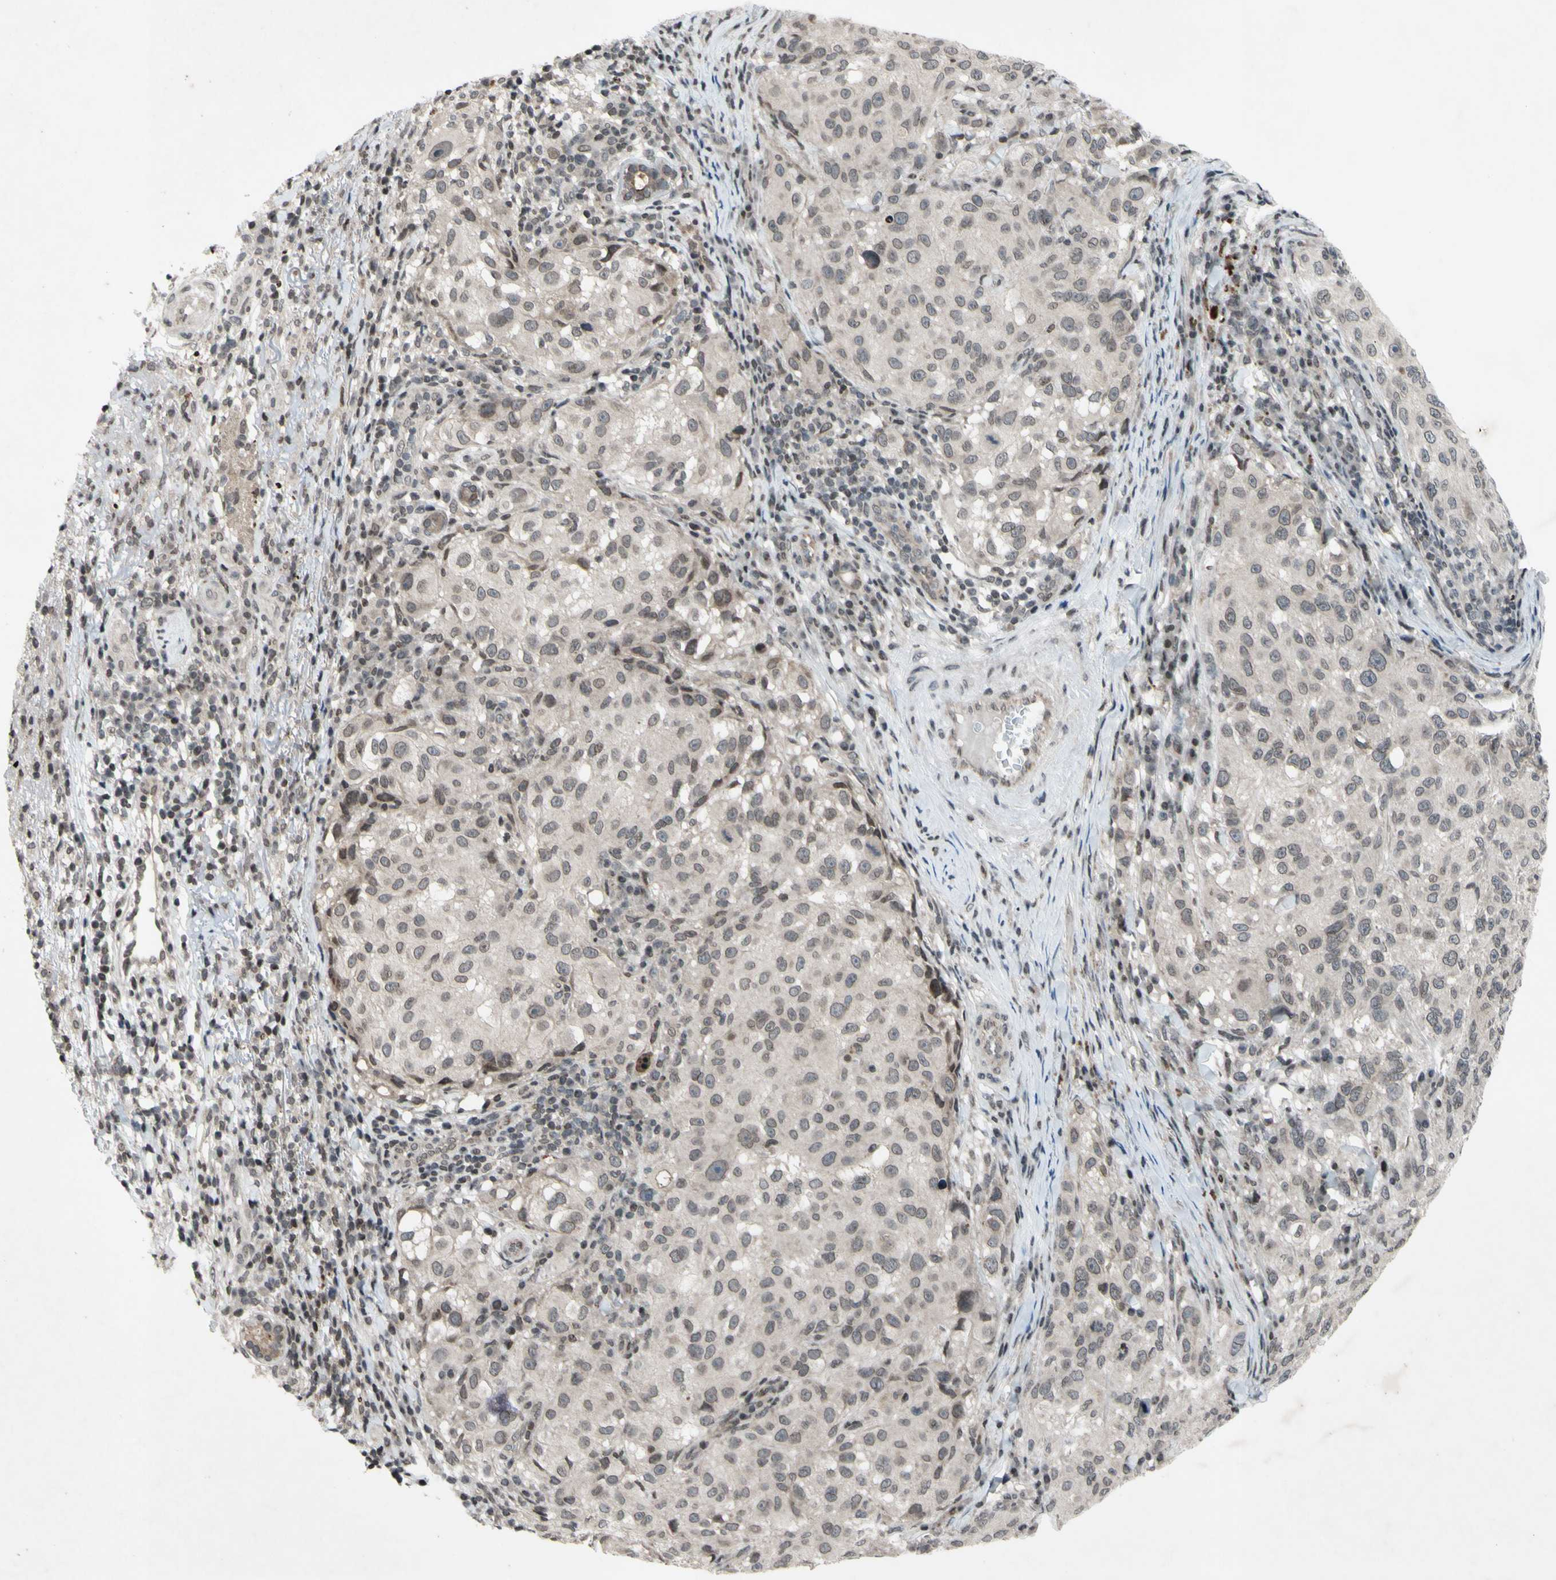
{"staining": {"intensity": "weak", "quantity": ">75%", "location": "cytoplasmic/membranous,nuclear"}, "tissue": "melanoma", "cell_type": "Tumor cells", "image_type": "cancer", "snomed": [{"axis": "morphology", "description": "Necrosis, NOS"}, {"axis": "morphology", "description": "Malignant melanoma, NOS"}, {"axis": "topography", "description": "Skin"}], "caption": "Protein analysis of malignant melanoma tissue exhibits weak cytoplasmic/membranous and nuclear expression in approximately >75% of tumor cells.", "gene": "XPO1", "patient": {"sex": "female", "age": 87}}